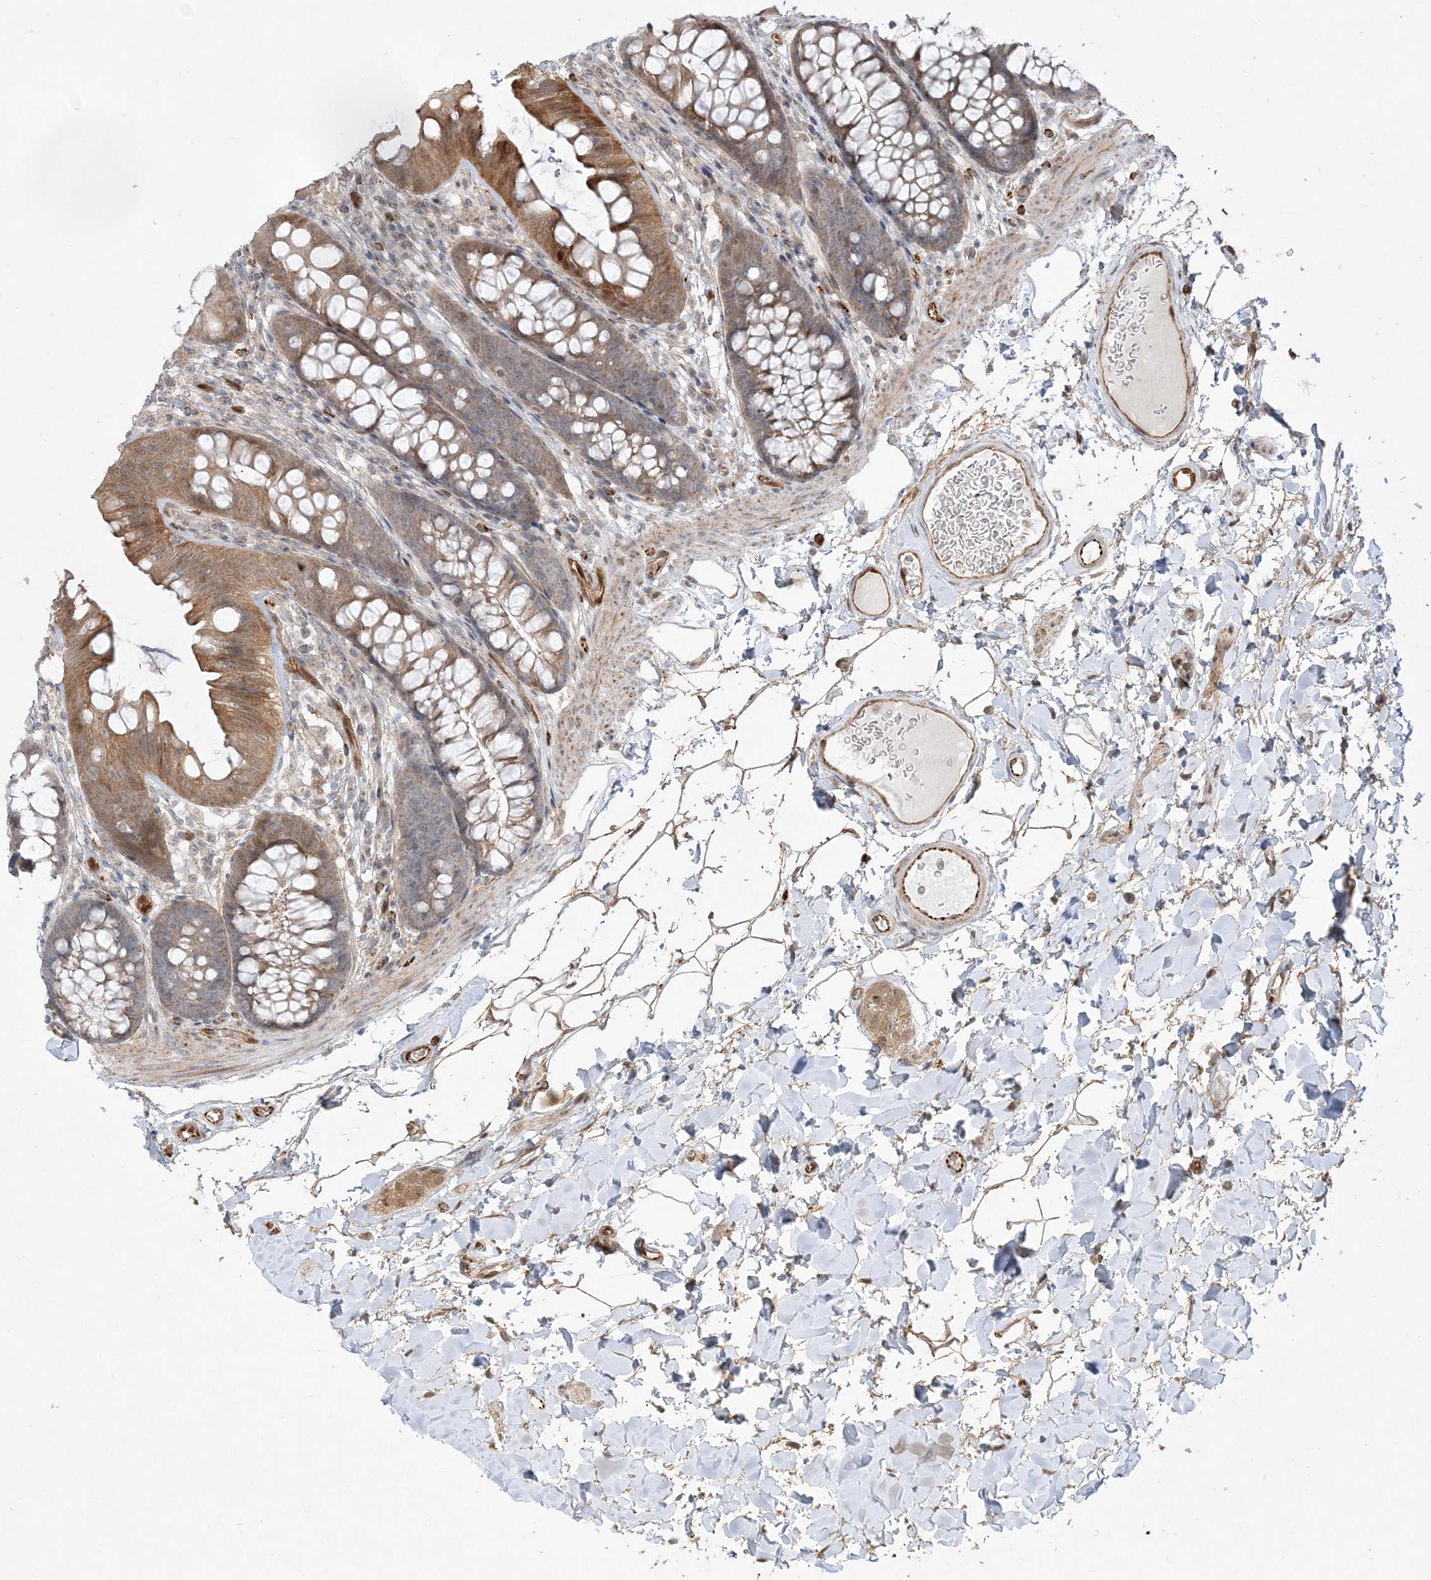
{"staining": {"intensity": "moderate", "quantity": ">75%", "location": "cytoplasmic/membranous"}, "tissue": "colon", "cell_type": "Endothelial cells", "image_type": "normal", "snomed": [{"axis": "morphology", "description": "Normal tissue, NOS"}, {"axis": "topography", "description": "Colon"}], "caption": "Immunohistochemical staining of normal human colon demonstrates >75% levels of moderate cytoplasmic/membranous protein staining in approximately >75% of endothelial cells.", "gene": "INPP1", "patient": {"sex": "female", "age": 62}}